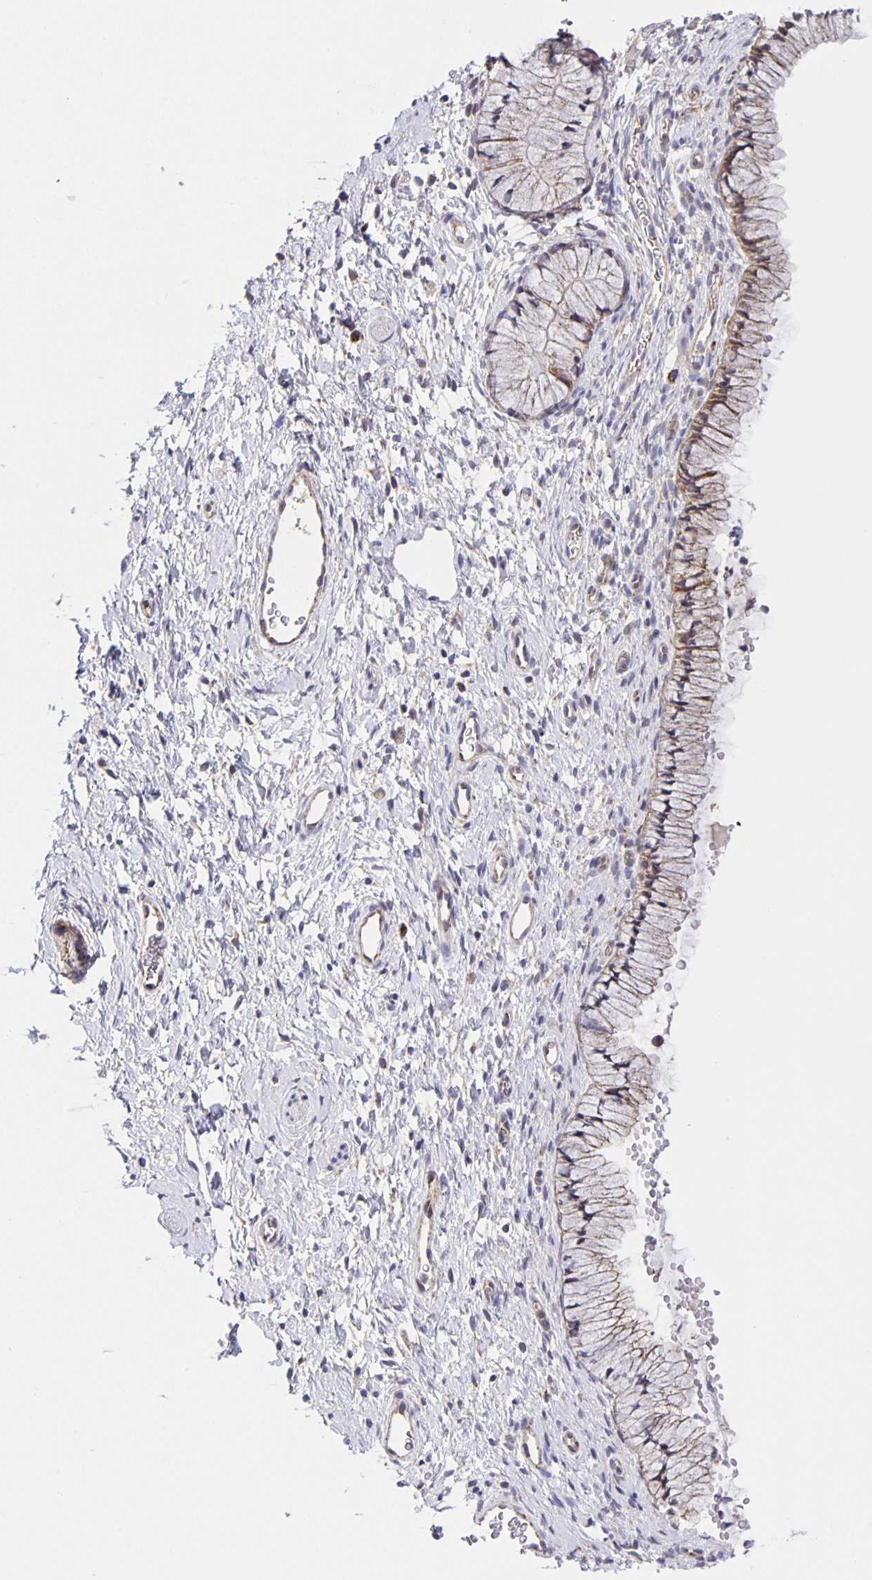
{"staining": {"intensity": "weak", "quantity": "25%-75%", "location": "cytoplasmic/membranous"}, "tissue": "cervix", "cell_type": "Glandular cells", "image_type": "normal", "snomed": [{"axis": "morphology", "description": "Normal tissue, NOS"}, {"axis": "topography", "description": "Cervix"}], "caption": "Immunohistochemical staining of normal cervix demonstrates weak cytoplasmic/membranous protein expression in about 25%-75% of glandular cells.", "gene": "JMJD4", "patient": {"sex": "female", "age": 36}}